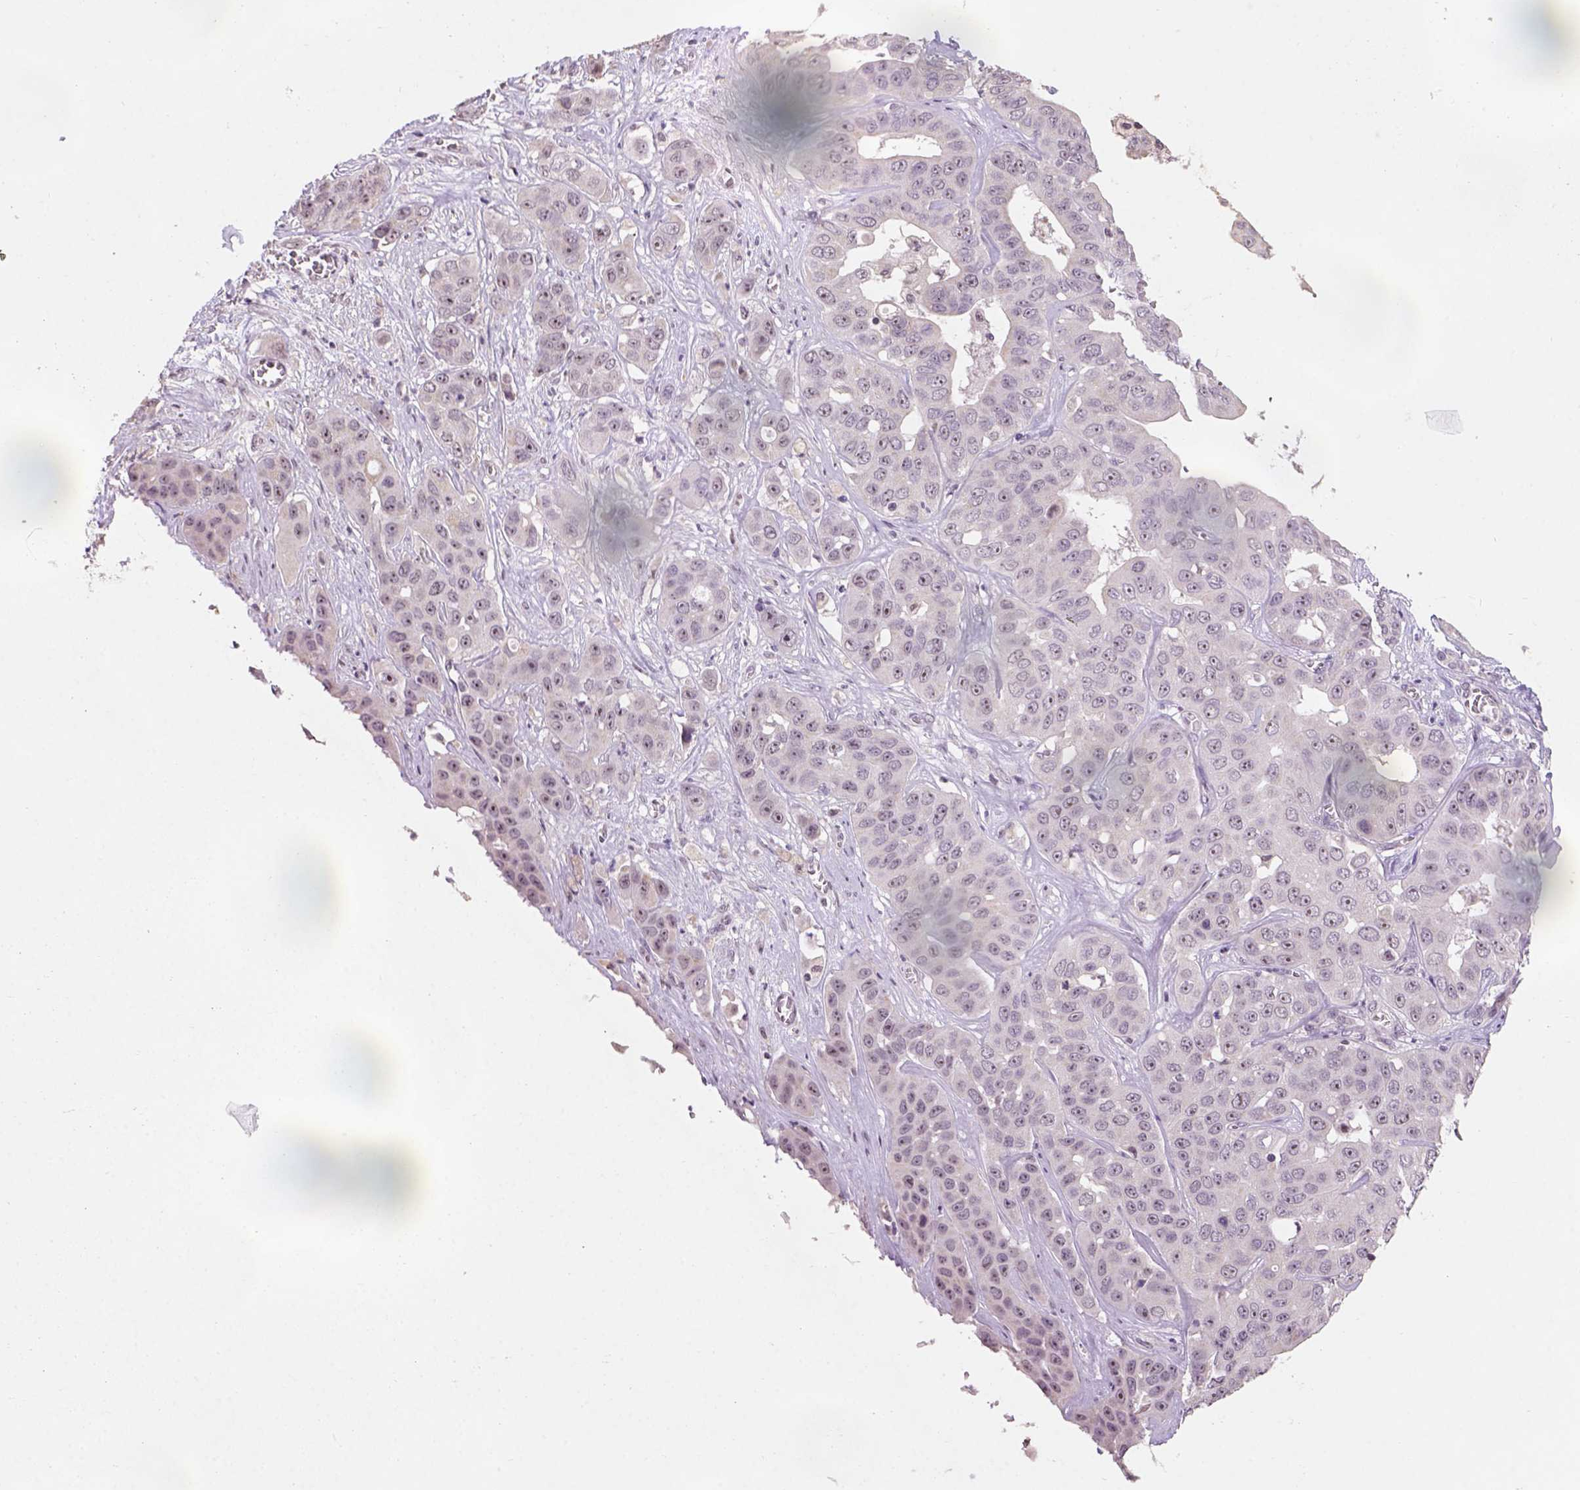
{"staining": {"intensity": "moderate", "quantity": "25%-75%", "location": "nuclear"}, "tissue": "liver cancer", "cell_type": "Tumor cells", "image_type": "cancer", "snomed": [{"axis": "morphology", "description": "Cholangiocarcinoma"}, {"axis": "topography", "description": "Liver"}], "caption": "The micrograph reveals immunohistochemical staining of liver cancer (cholangiocarcinoma). There is moderate nuclear staining is identified in approximately 25%-75% of tumor cells. (Stains: DAB in brown, nuclei in blue, Microscopy: brightfield microscopy at high magnification).", "gene": "DDX50", "patient": {"sex": "female", "age": 52}}